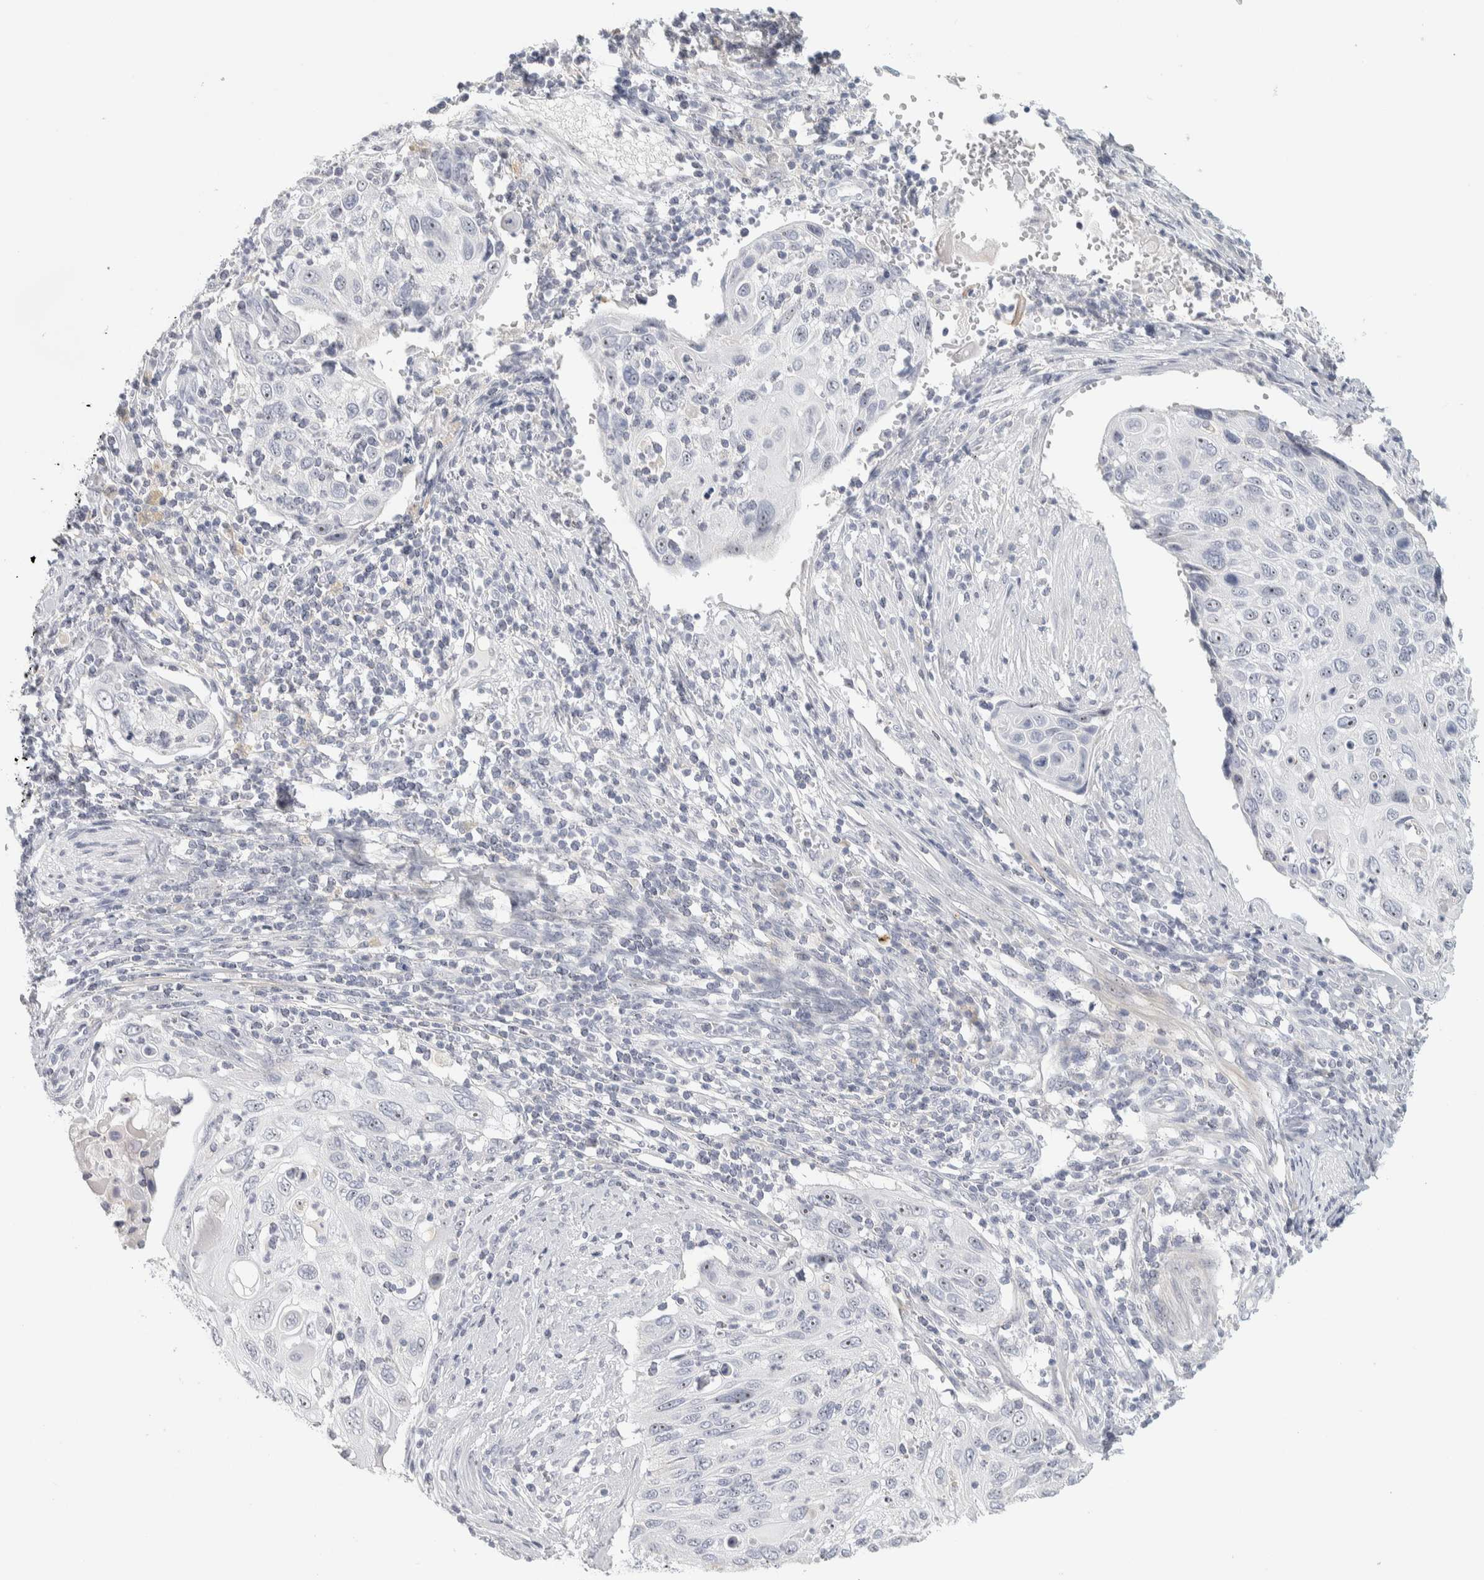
{"staining": {"intensity": "moderate", "quantity": "25%-75%", "location": "nuclear"}, "tissue": "cervical cancer", "cell_type": "Tumor cells", "image_type": "cancer", "snomed": [{"axis": "morphology", "description": "Squamous cell carcinoma, NOS"}, {"axis": "topography", "description": "Cervix"}], "caption": "A micrograph of cervical cancer stained for a protein shows moderate nuclear brown staining in tumor cells.", "gene": "DCXR", "patient": {"sex": "female", "age": 70}}